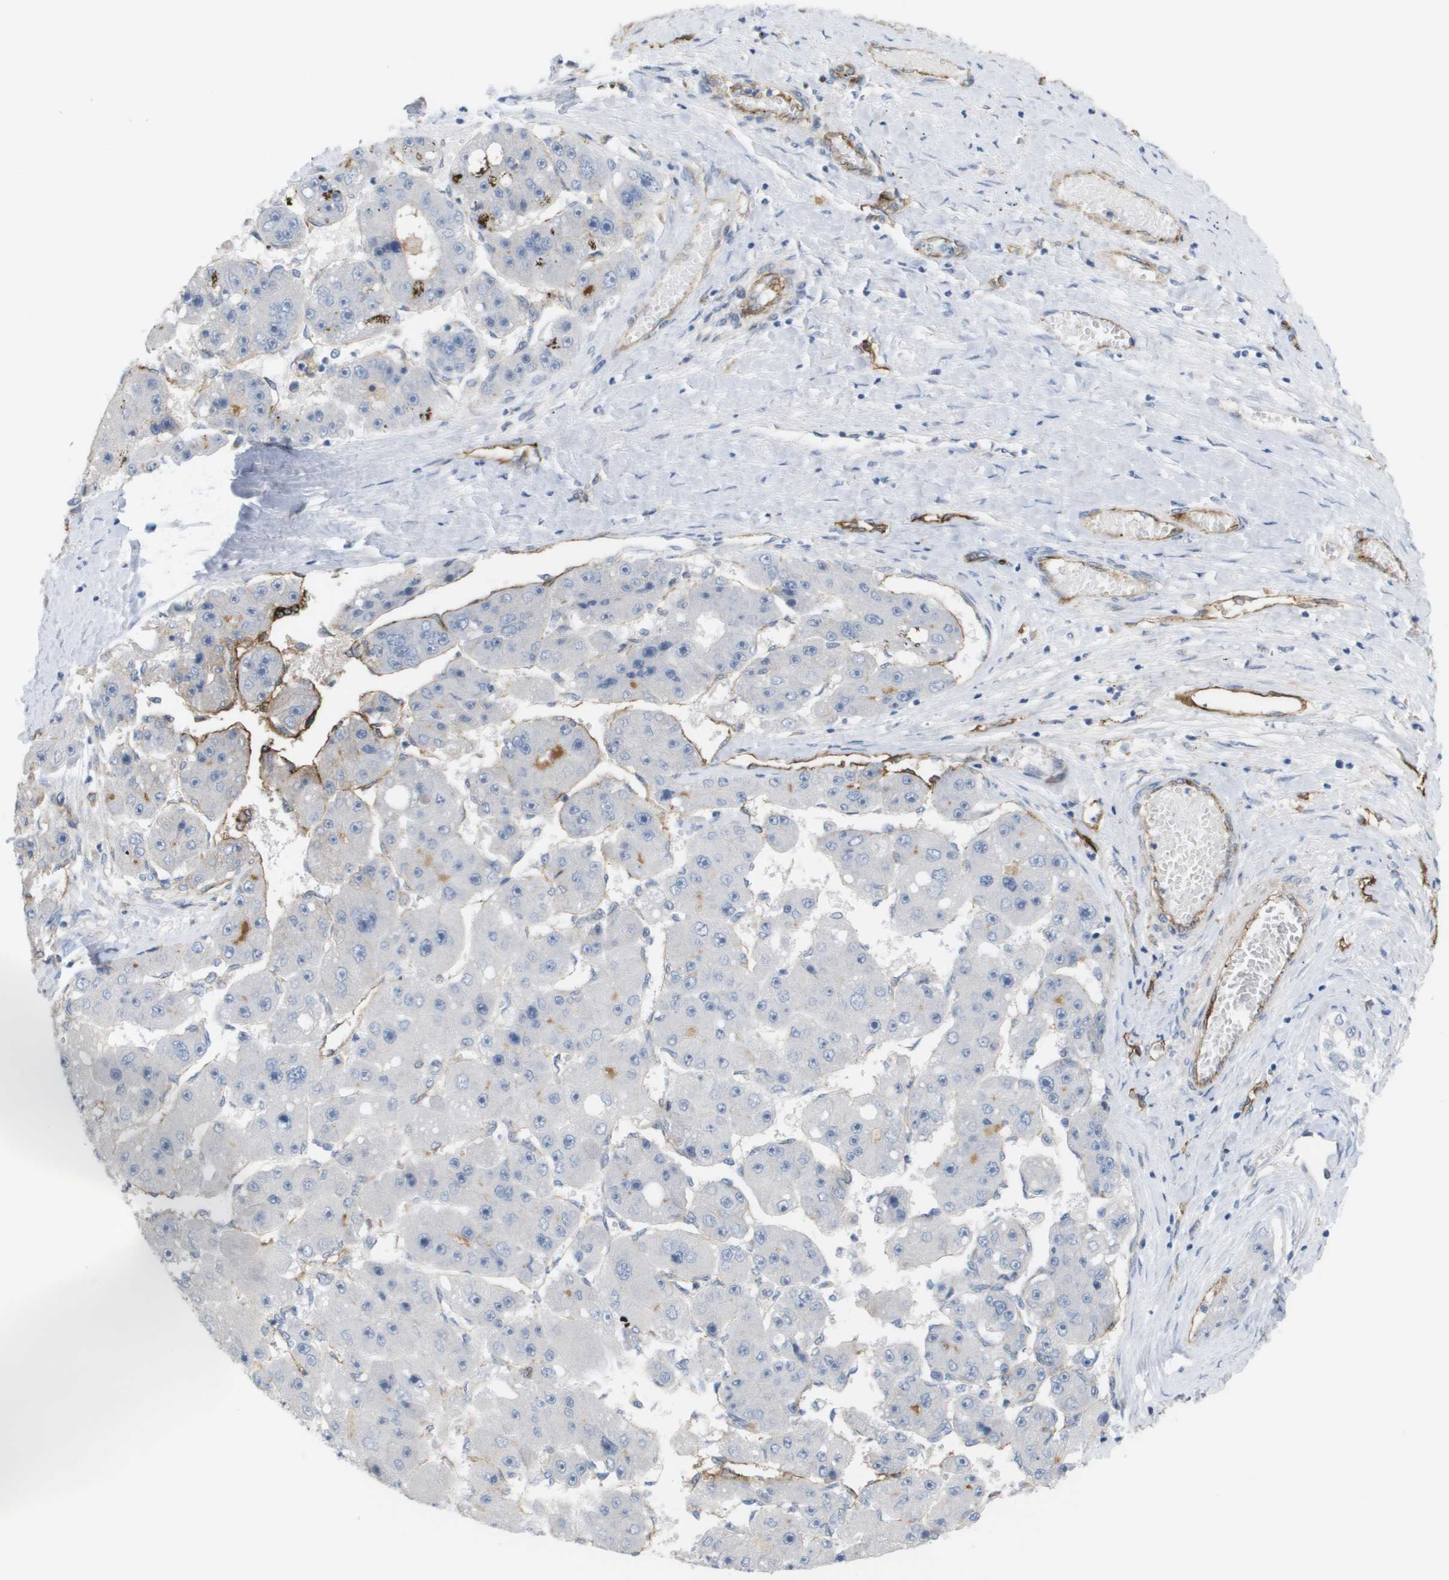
{"staining": {"intensity": "negative", "quantity": "none", "location": "none"}, "tissue": "liver cancer", "cell_type": "Tumor cells", "image_type": "cancer", "snomed": [{"axis": "morphology", "description": "Carcinoma, Hepatocellular, NOS"}, {"axis": "topography", "description": "Liver"}], "caption": "Tumor cells are negative for brown protein staining in liver hepatocellular carcinoma.", "gene": "ANGPT2", "patient": {"sex": "female", "age": 61}}